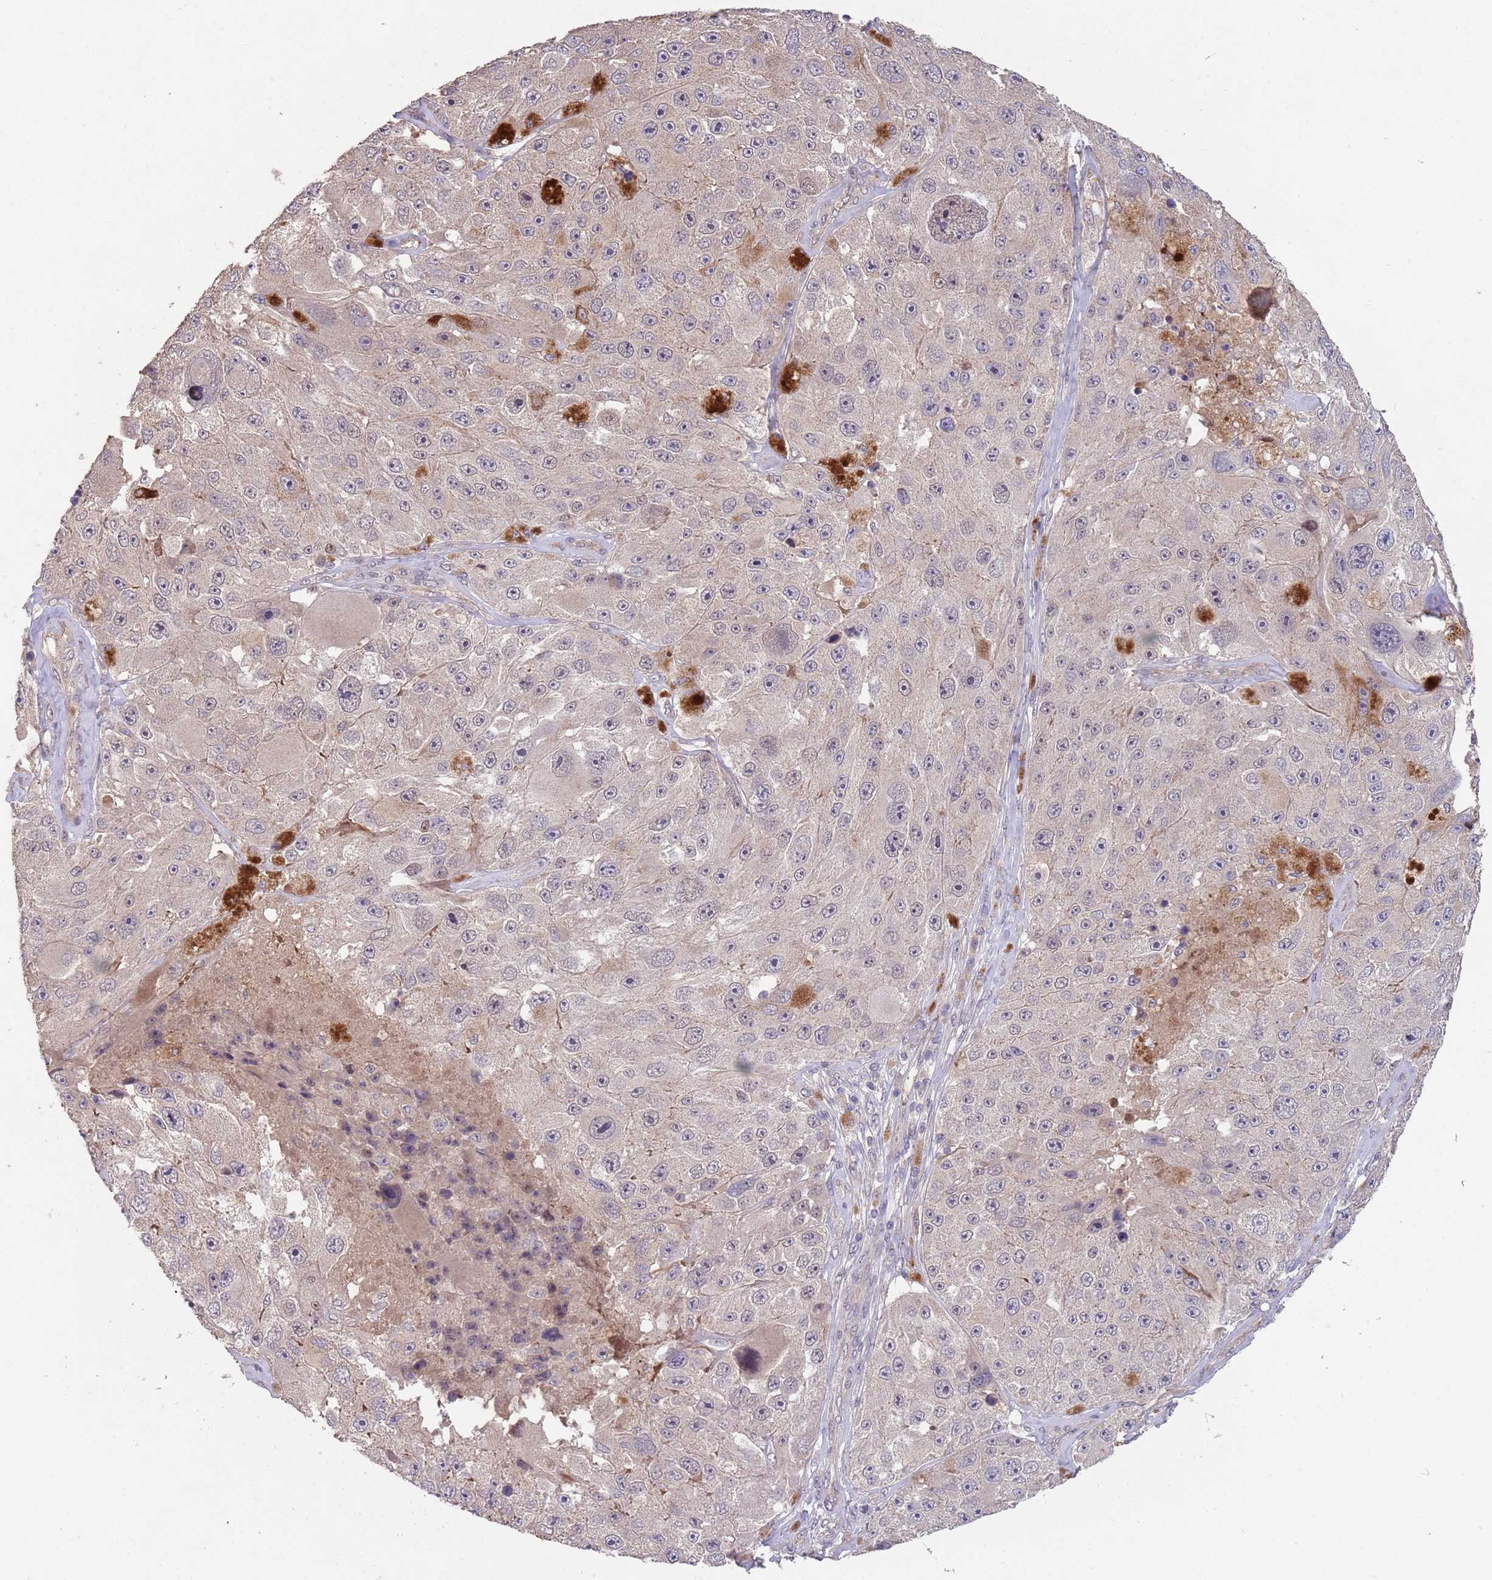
{"staining": {"intensity": "negative", "quantity": "none", "location": "none"}, "tissue": "melanoma", "cell_type": "Tumor cells", "image_type": "cancer", "snomed": [{"axis": "morphology", "description": "Malignant melanoma, Metastatic site"}, {"axis": "topography", "description": "Lymph node"}], "caption": "Immunohistochemical staining of human malignant melanoma (metastatic site) reveals no significant staining in tumor cells. The staining was performed using DAB to visualize the protein expression in brown, while the nuclei were stained in blue with hematoxylin (Magnification: 20x).", "gene": "MEI1", "patient": {"sex": "male", "age": 62}}